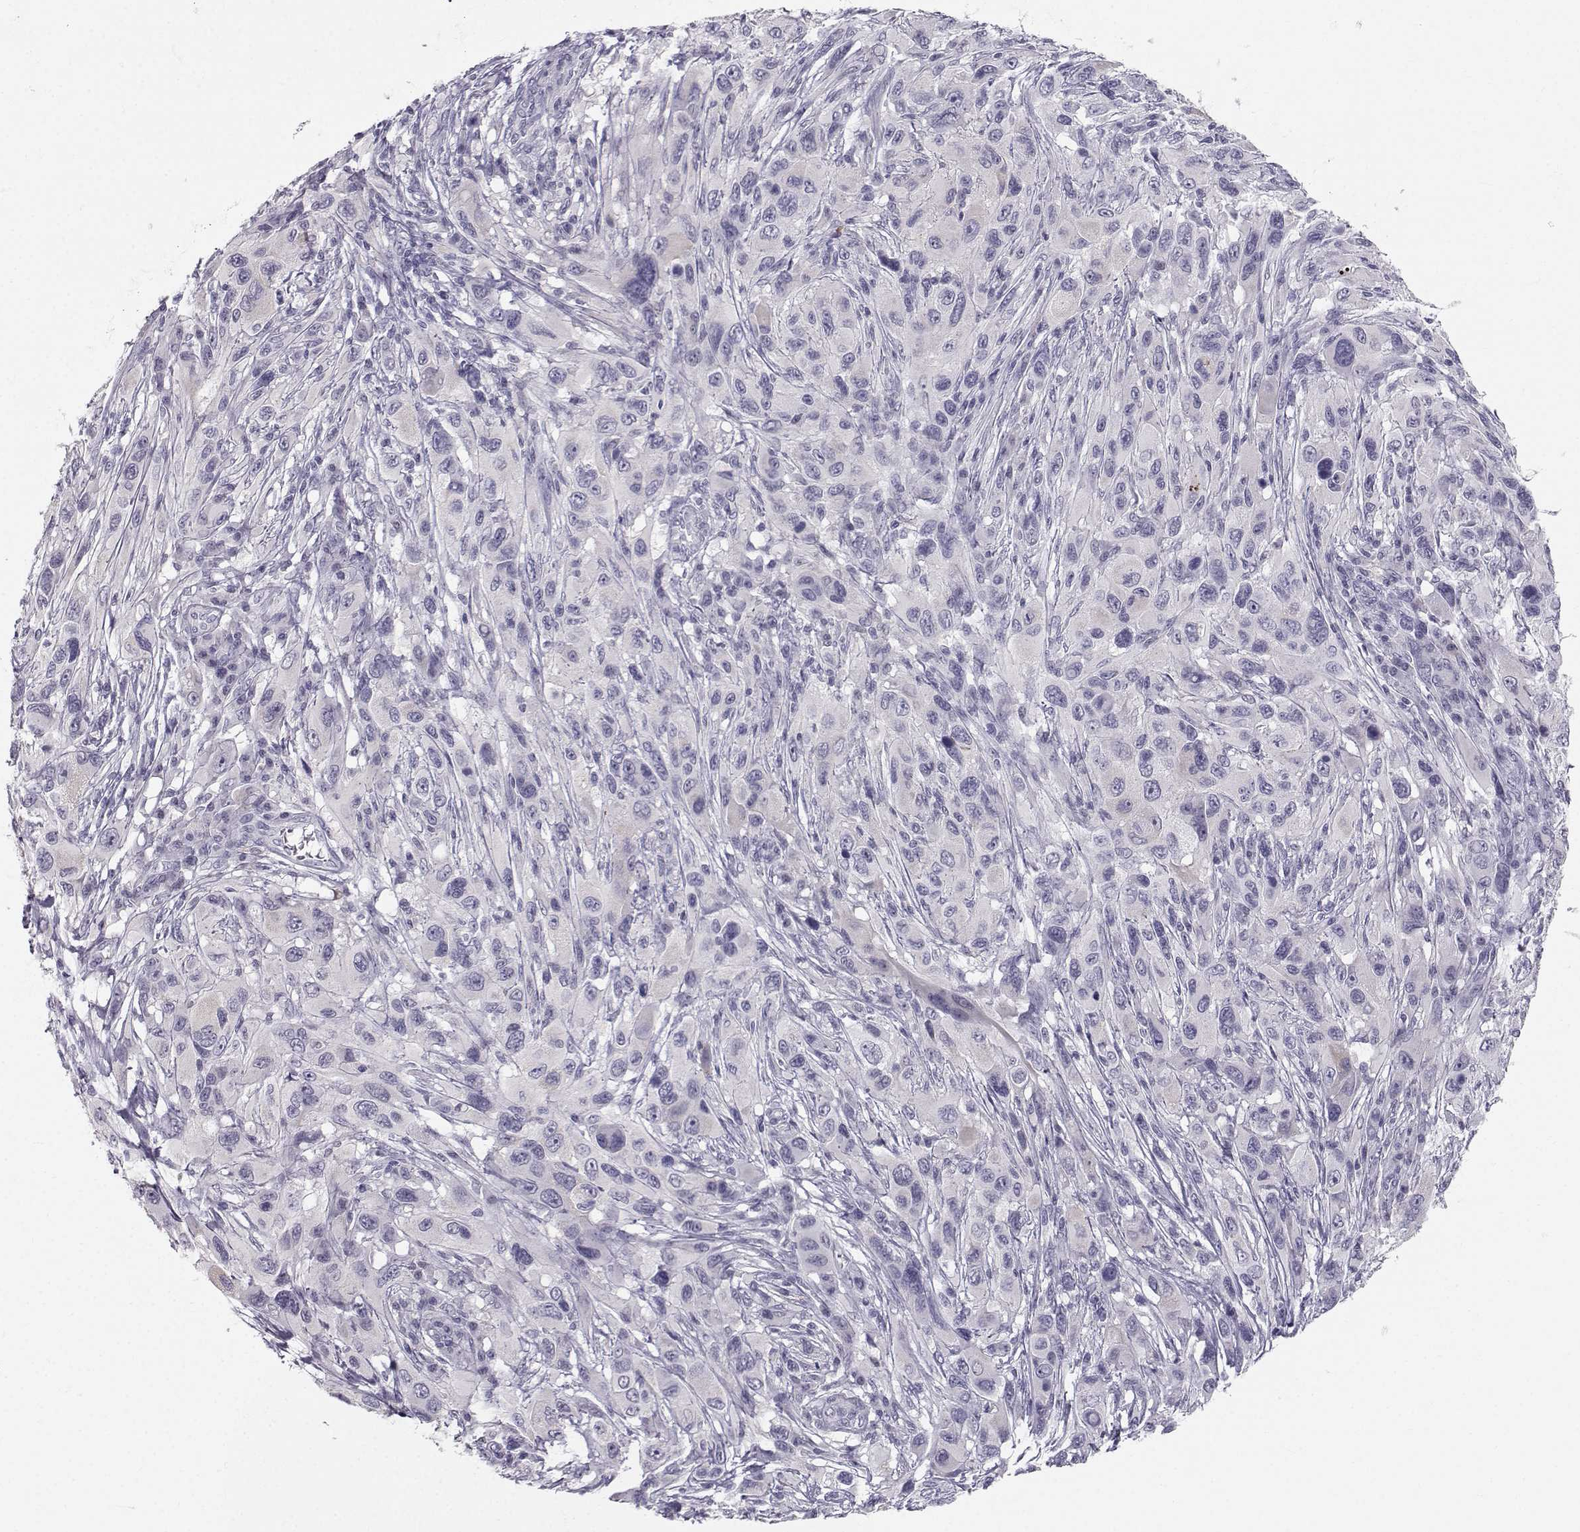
{"staining": {"intensity": "negative", "quantity": "none", "location": "none"}, "tissue": "melanoma", "cell_type": "Tumor cells", "image_type": "cancer", "snomed": [{"axis": "morphology", "description": "Malignant melanoma, NOS"}, {"axis": "topography", "description": "Skin"}], "caption": "Tumor cells are negative for protein expression in human malignant melanoma.", "gene": "ZNF185", "patient": {"sex": "male", "age": 53}}